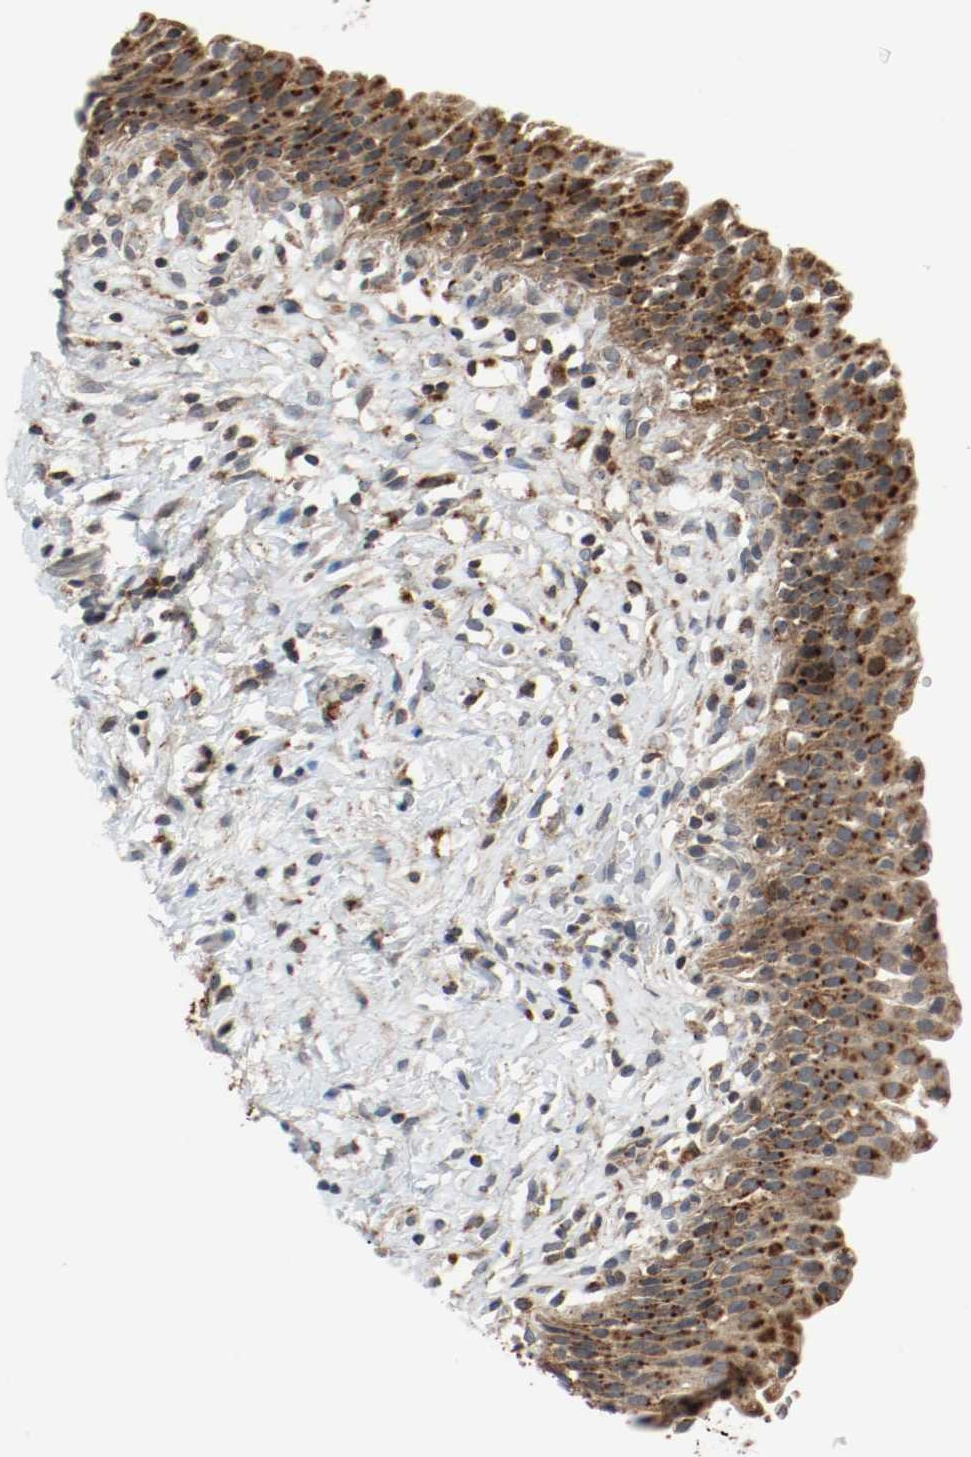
{"staining": {"intensity": "strong", "quantity": ">75%", "location": "cytoplasmic/membranous"}, "tissue": "urinary bladder", "cell_type": "Urothelial cells", "image_type": "normal", "snomed": [{"axis": "morphology", "description": "Normal tissue, NOS"}, {"axis": "topography", "description": "Urinary bladder"}], "caption": "Protein positivity by immunohistochemistry (IHC) exhibits strong cytoplasmic/membranous staining in about >75% of urothelial cells in normal urinary bladder.", "gene": "LAMP2", "patient": {"sex": "male", "age": 51}}